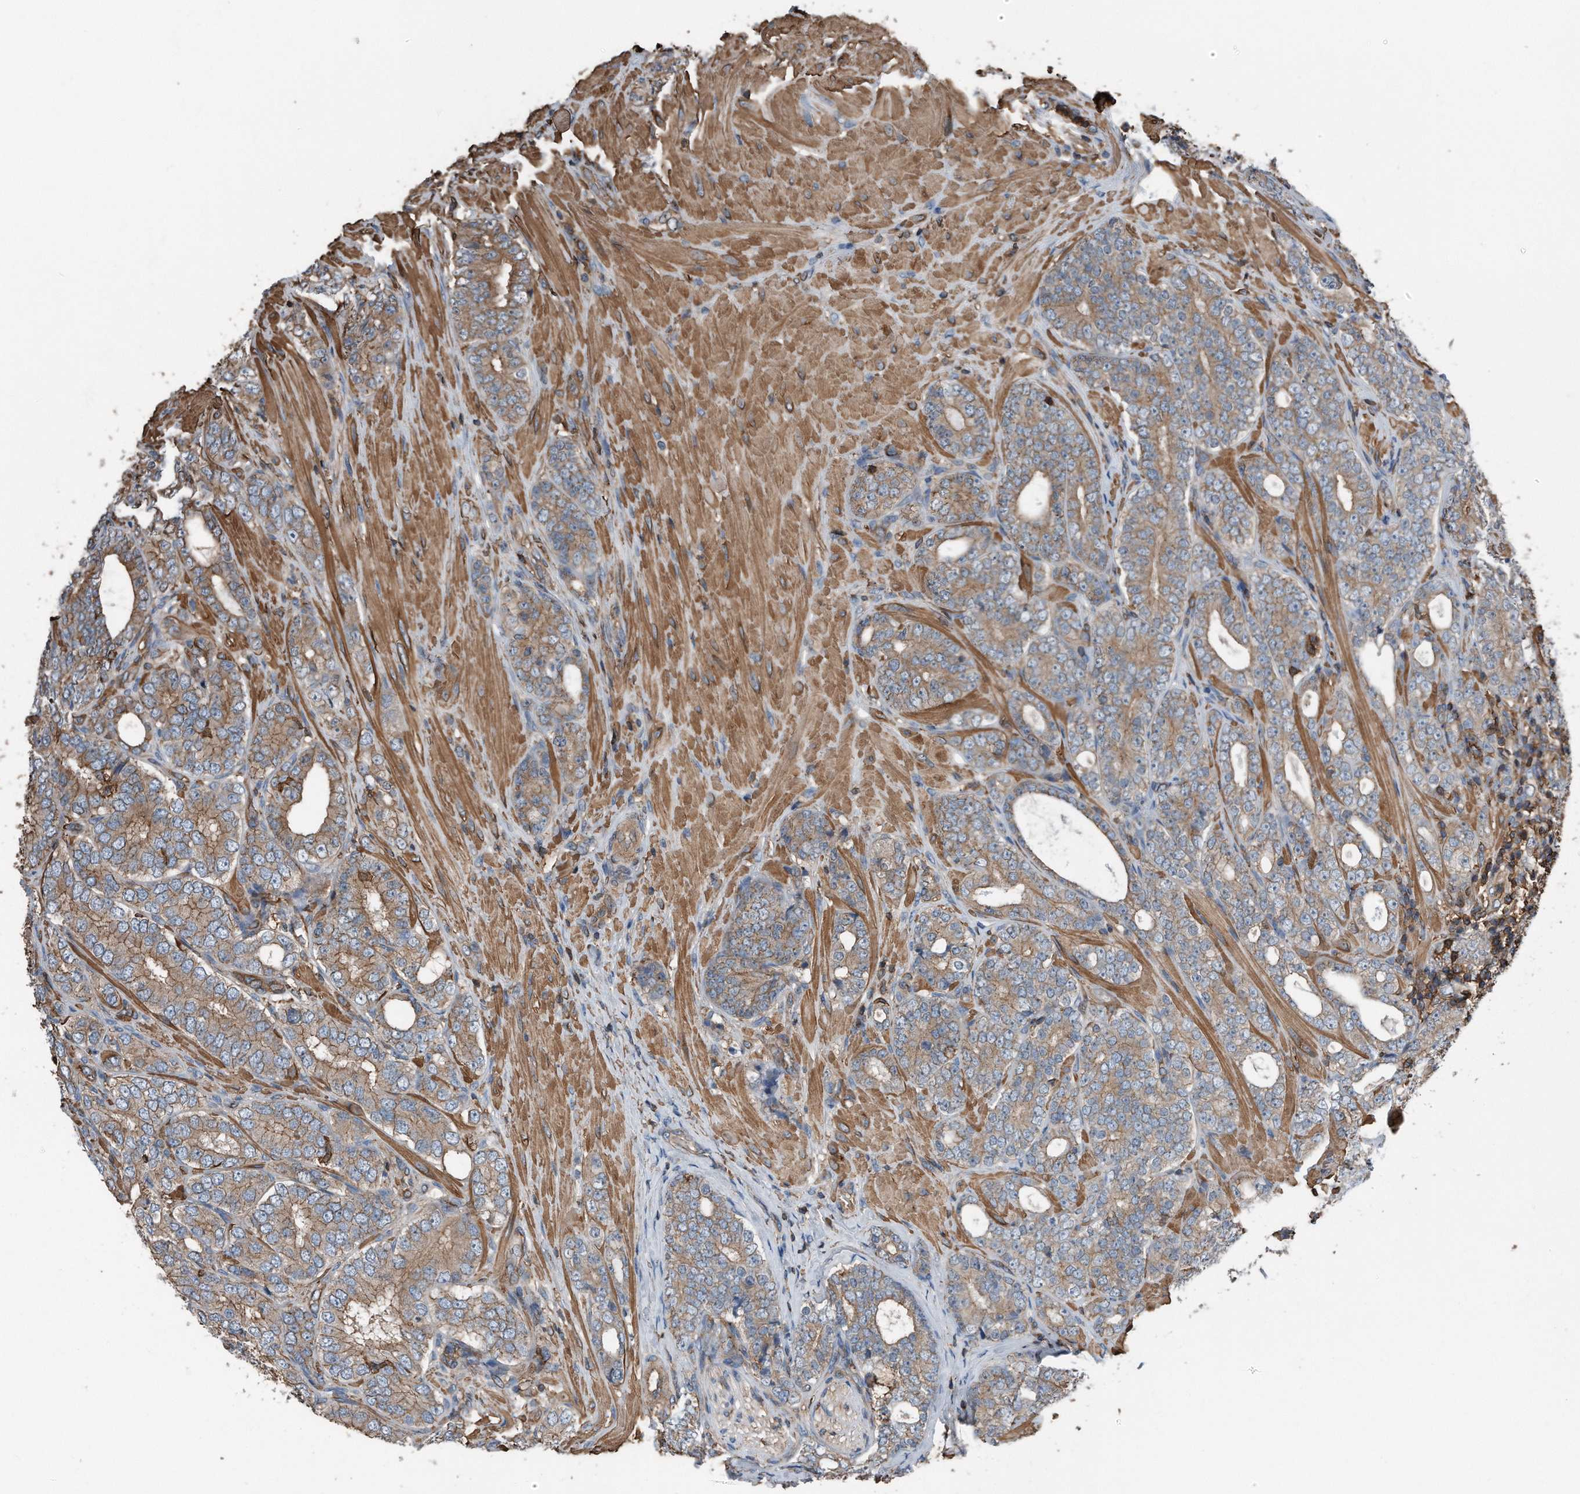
{"staining": {"intensity": "moderate", "quantity": ">75%", "location": "cytoplasmic/membranous"}, "tissue": "prostate cancer", "cell_type": "Tumor cells", "image_type": "cancer", "snomed": [{"axis": "morphology", "description": "Adenocarcinoma, High grade"}, {"axis": "topography", "description": "Prostate"}], "caption": "Immunohistochemistry (IHC) micrograph of human high-grade adenocarcinoma (prostate) stained for a protein (brown), which displays medium levels of moderate cytoplasmic/membranous staining in about >75% of tumor cells.", "gene": "RSPO3", "patient": {"sex": "male", "age": 56}}